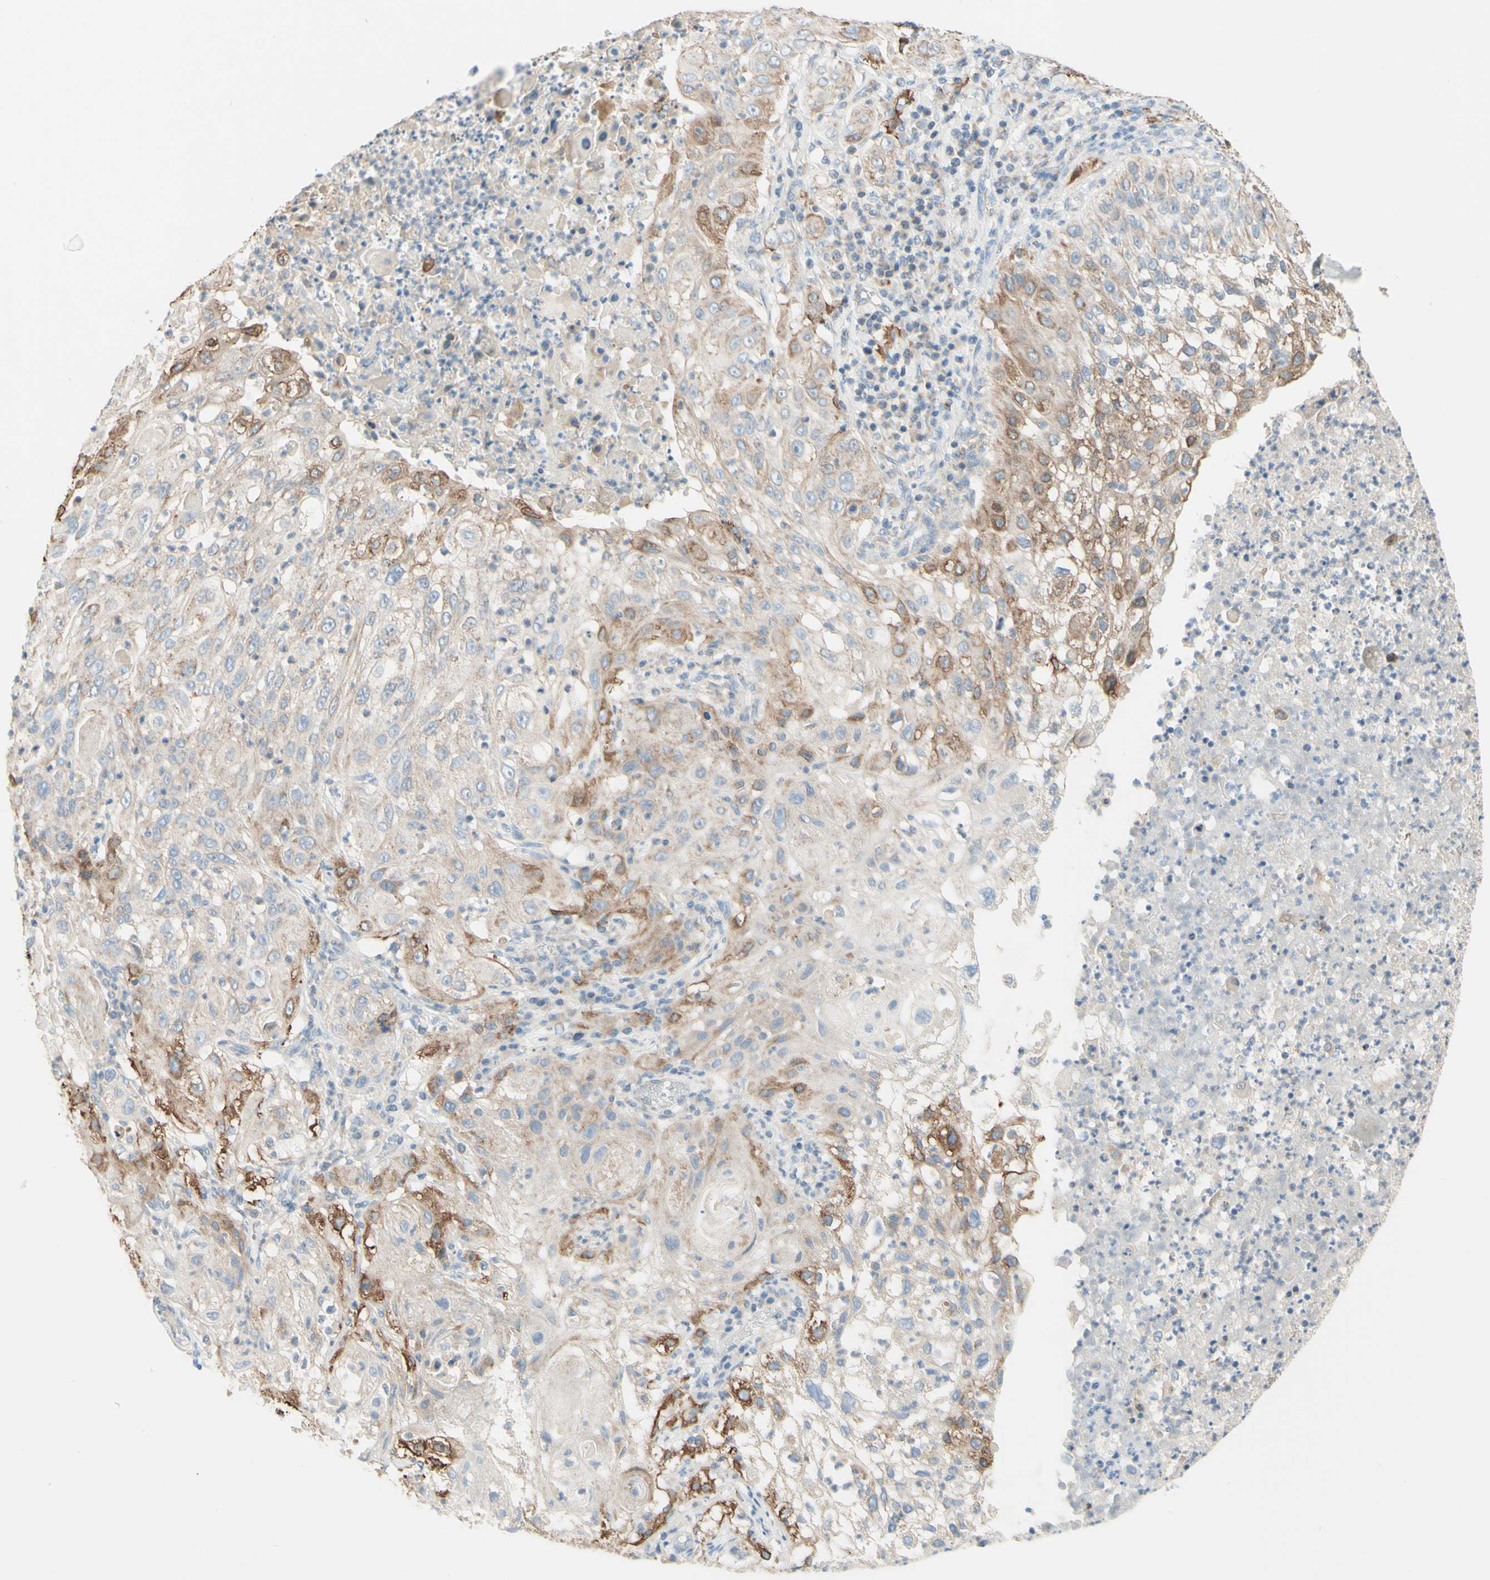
{"staining": {"intensity": "moderate", "quantity": "<25%", "location": "cytoplasmic/membranous"}, "tissue": "lung cancer", "cell_type": "Tumor cells", "image_type": "cancer", "snomed": [{"axis": "morphology", "description": "Inflammation, NOS"}, {"axis": "morphology", "description": "Squamous cell carcinoma, NOS"}, {"axis": "topography", "description": "Lymph node"}, {"axis": "topography", "description": "Soft tissue"}, {"axis": "topography", "description": "Lung"}], "caption": "Squamous cell carcinoma (lung) was stained to show a protein in brown. There is low levels of moderate cytoplasmic/membranous expression in about <25% of tumor cells. (Brightfield microscopy of DAB IHC at high magnification).", "gene": "ARMC10", "patient": {"sex": "male", "age": 66}}